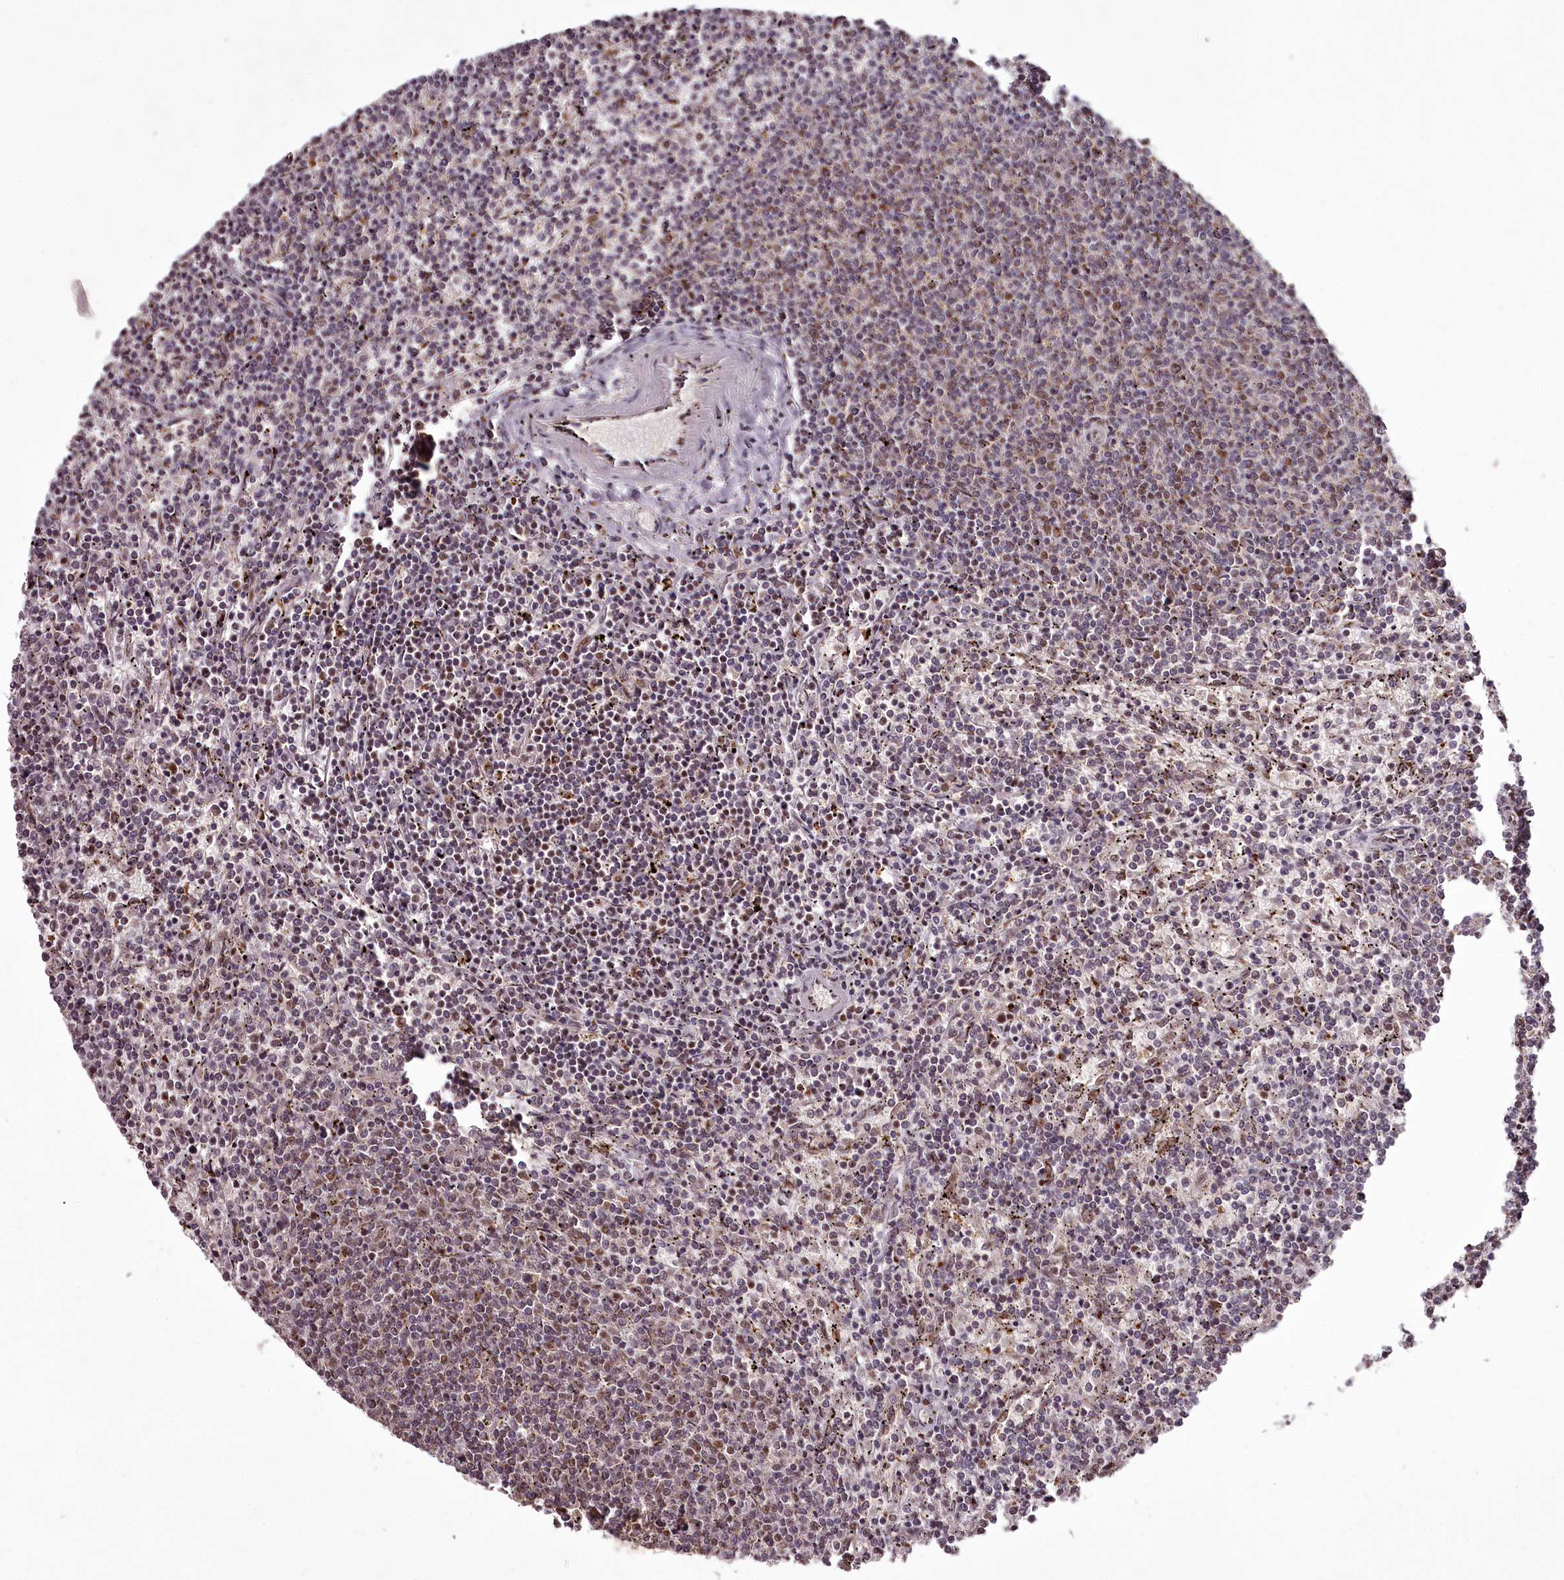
{"staining": {"intensity": "weak", "quantity": "25%-75%", "location": "cytoplasmic/membranous"}, "tissue": "lymphoma", "cell_type": "Tumor cells", "image_type": "cancer", "snomed": [{"axis": "morphology", "description": "Malignant lymphoma, non-Hodgkin's type, Low grade"}, {"axis": "topography", "description": "Spleen"}], "caption": "Protein expression analysis of human lymphoma reveals weak cytoplasmic/membranous staining in approximately 25%-75% of tumor cells.", "gene": "CEP83", "patient": {"sex": "female", "age": 50}}